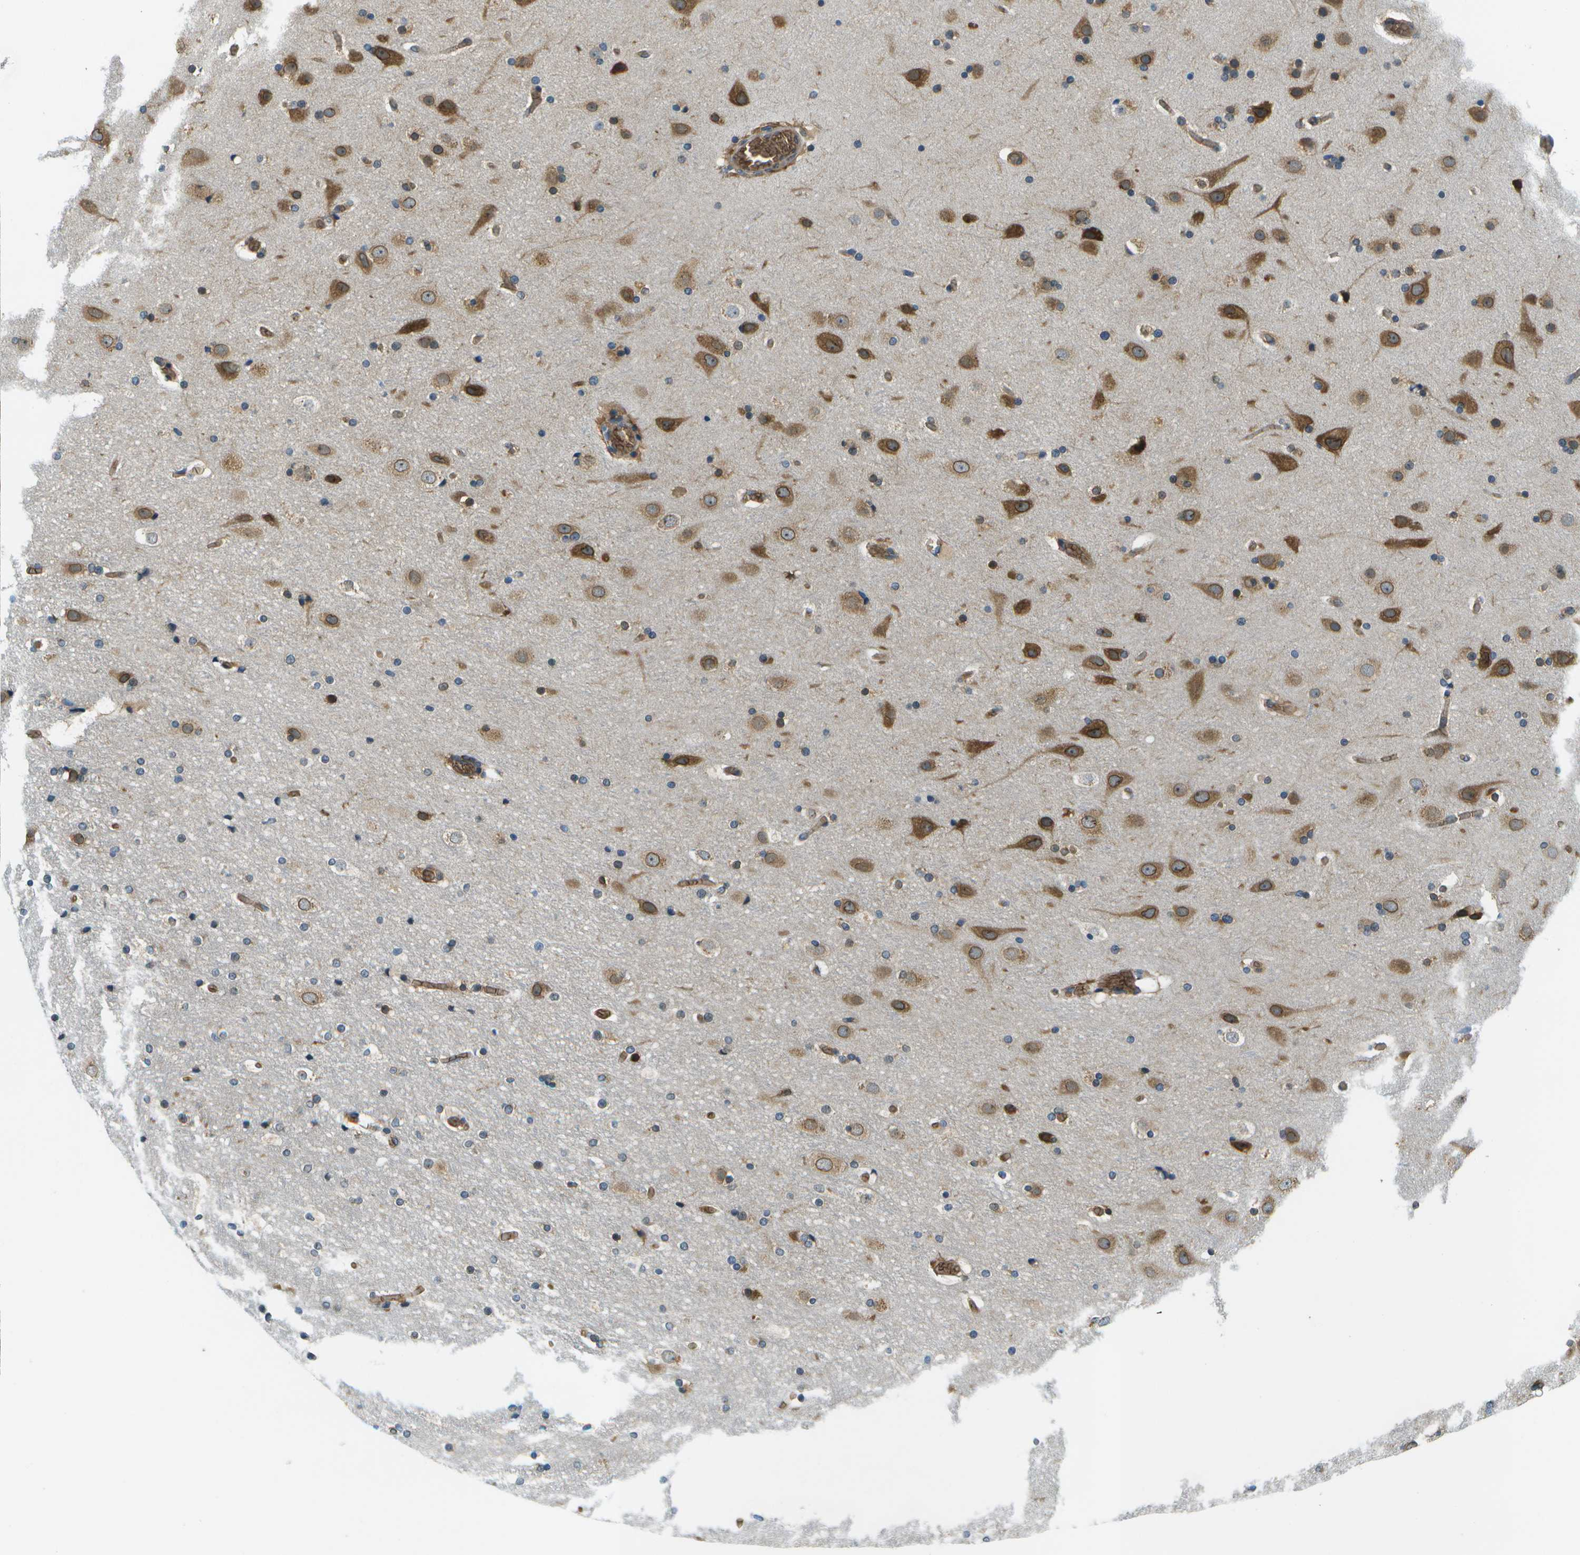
{"staining": {"intensity": "moderate", "quantity": ">75%", "location": "cytoplasmic/membranous"}, "tissue": "cerebral cortex", "cell_type": "Endothelial cells", "image_type": "normal", "snomed": [{"axis": "morphology", "description": "Normal tissue, NOS"}, {"axis": "topography", "description": "Cerebral cortex"}], "caption": "Endothelial cells show moderate cytoplasmic/membranous staining in approximately >75% of cells in benign cerebral cortex.", "gene": "CTIF", "patient": {"sex": "male", "age": 57}}